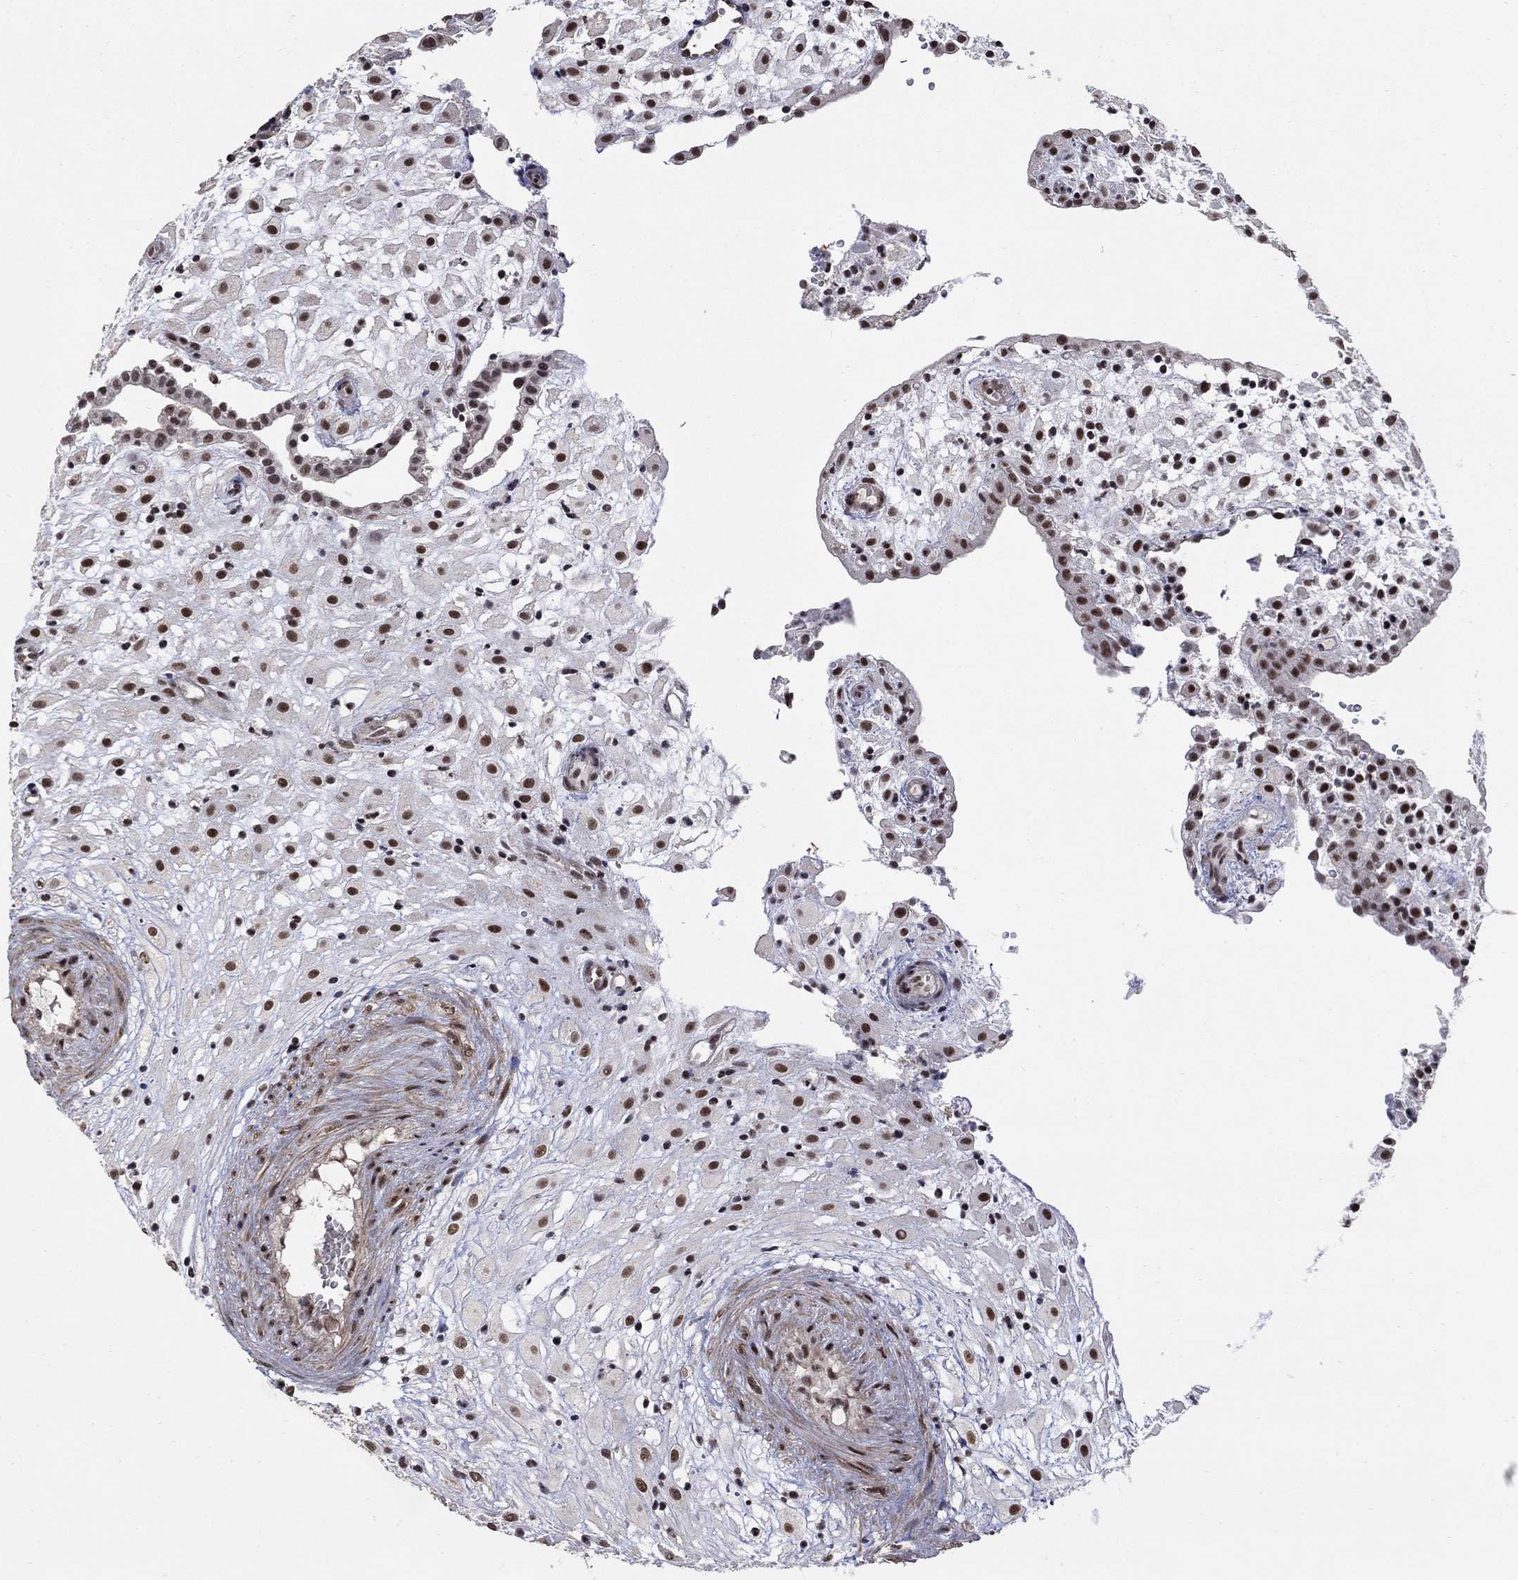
{"staining": {"intensity": "strong", "quantity": "25%-75%", "location": "nuclear"}, "tissue": "placenta", "cell_type": "Decidual cells", "image_type": "normal", "snomed": [{"axis": "morphology", "description": "Normal tissue, NOS"}, {"axis": "topography", "description": "Placenta"}], "caption": "An immunohistochemistry (IHC) micrograph of benign tissue is shown. Protein staining in brown shows strong nuclear positivity in placenta within decidual cells.", "gene": "PNISR", "patient": {"sex": "female", "age": 24}}